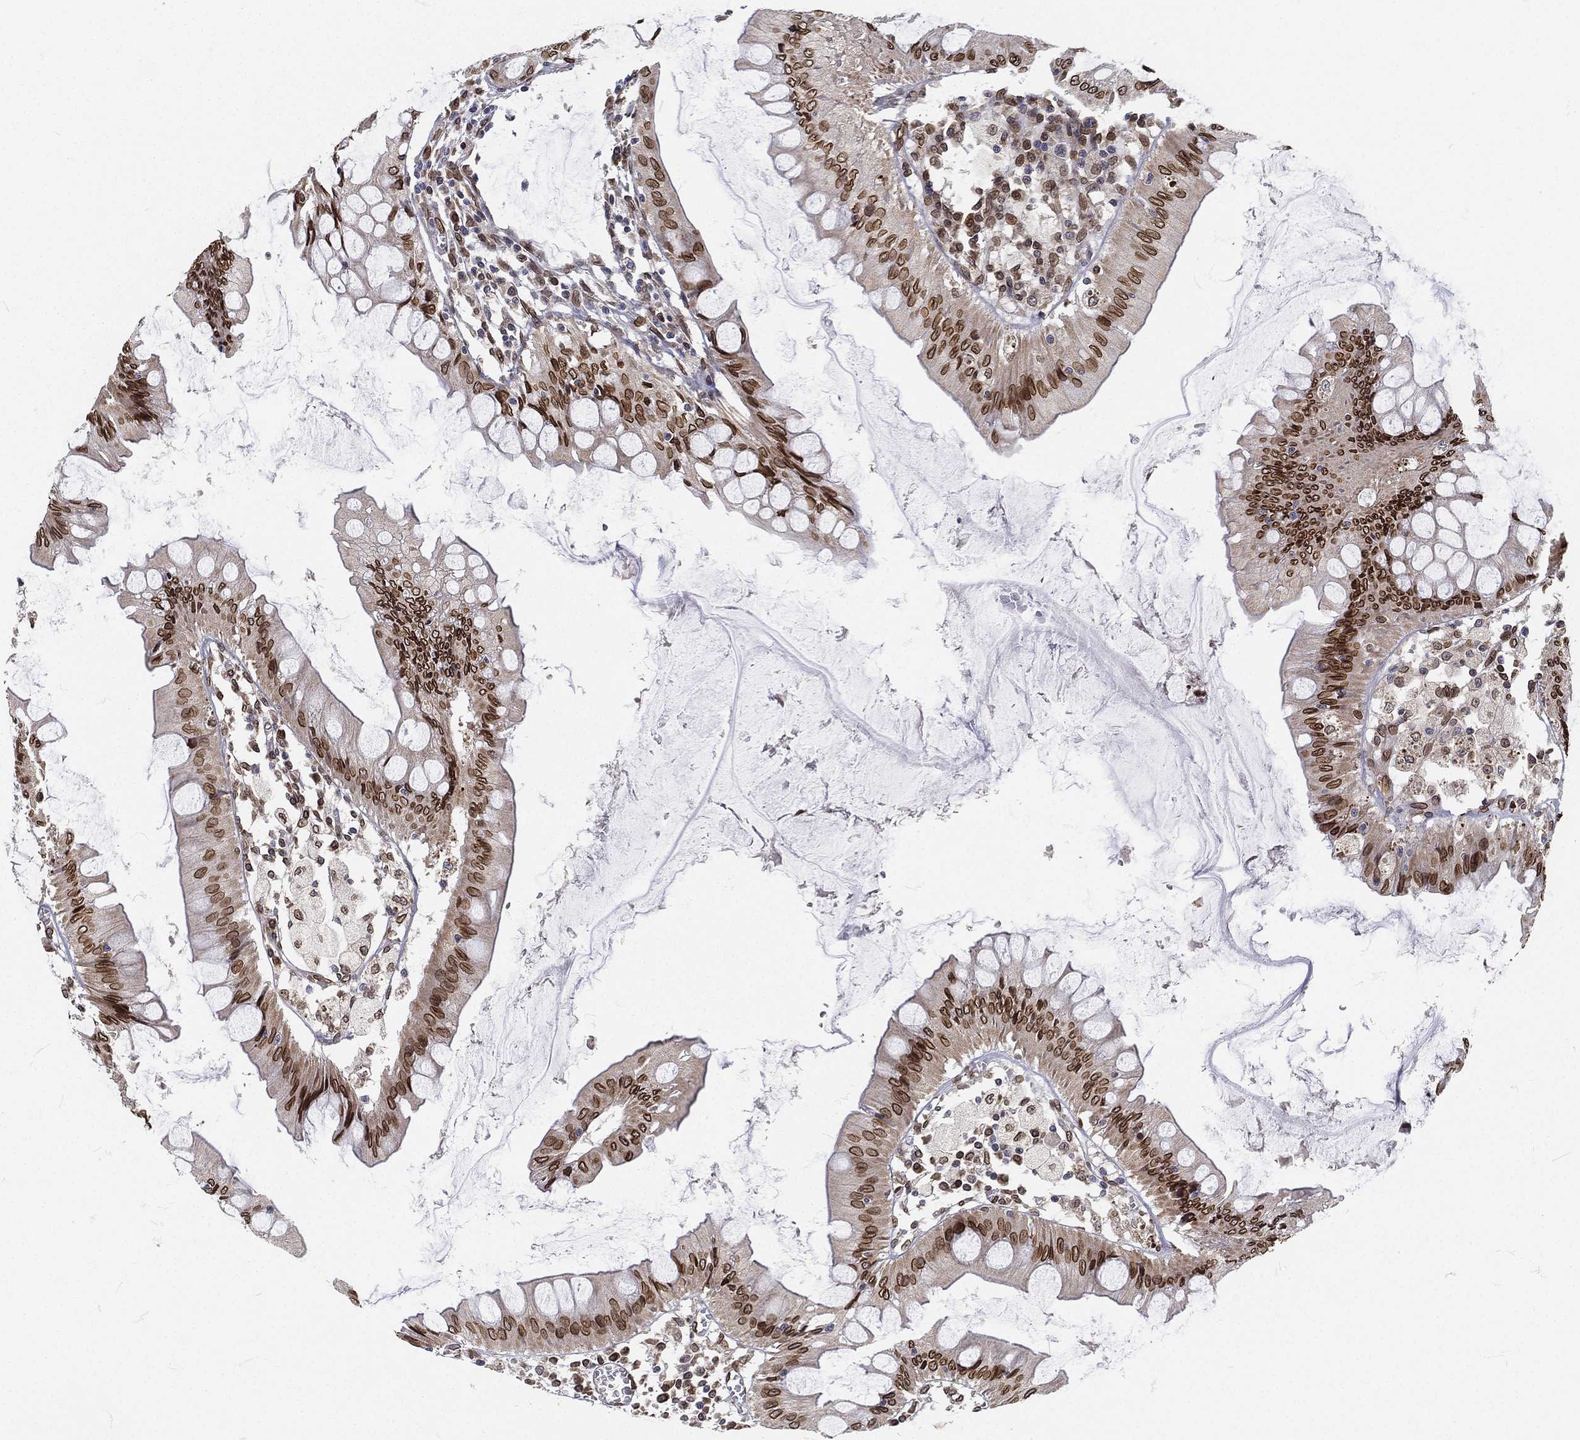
{"staining": {"intensity": "strong", "quantity": "25%-75%", "location": "cytoplasmic/membranous,nuclear"}, "tissue": "colorectal cancer", "cell_type": "Tumor cells", "image_type": "cancer", "snomed": [{"axis": "morphology", "description": "Adenocarcinoma, NOS"}, {"axis": "topography", "description": "Rectum"}], "caption": "IHC image of neoplastic tissue: colorectal adenocarcinoma stained using immunohistochemistry (IHC) demonstrates high levels of strong protein expression localized specifically in the cytoplasmic/membranous and nuclear of tumor cells, appearing as a cytoplasmic/membranous and nuclear brown color.", "gene": "PALB2", "patient": {"sex": "female", "age": 85}}